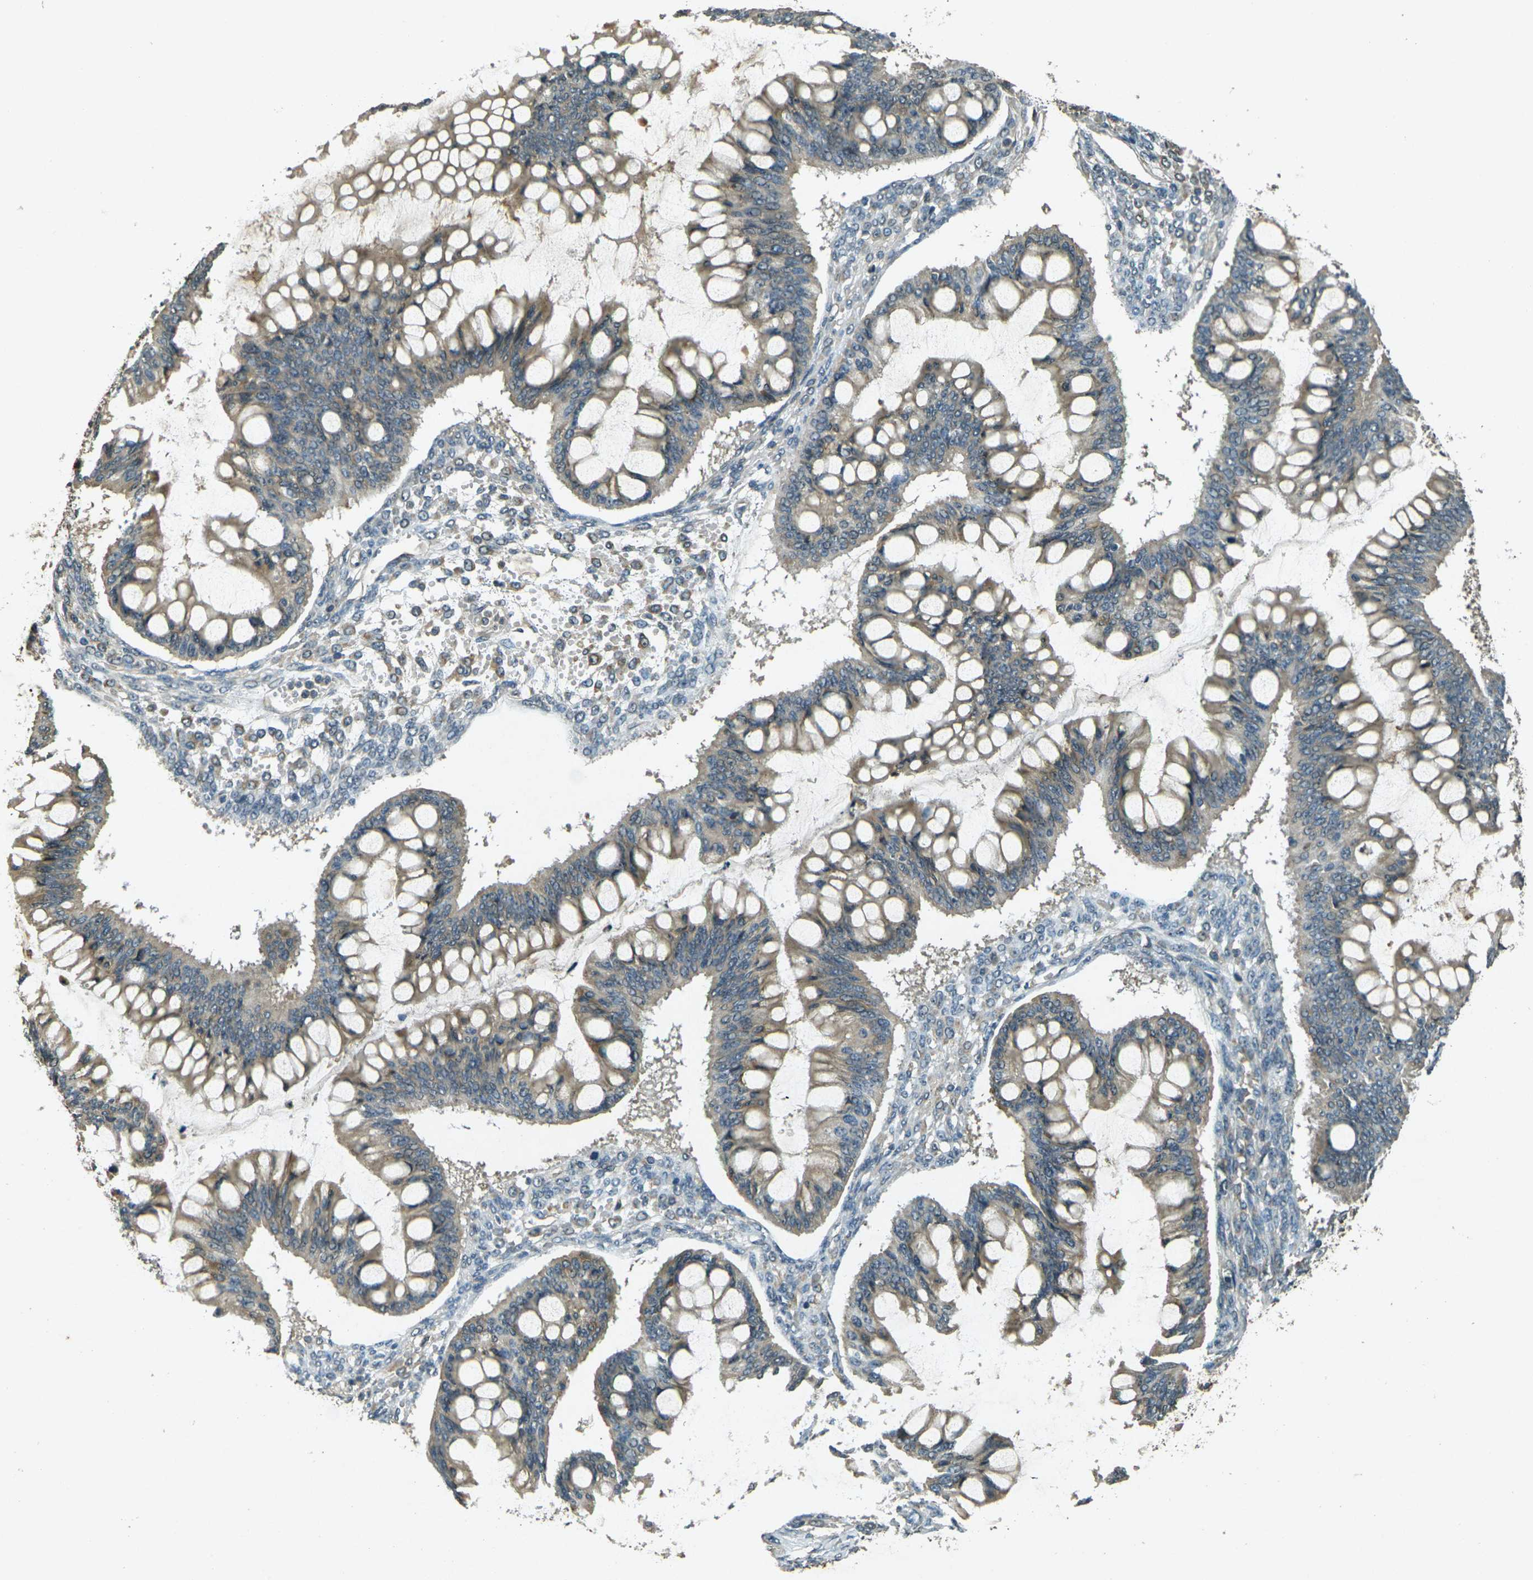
{"staining": {"intensity": "weak", "quantity": ">75%", "location": "cytoplasmic/membranous"}, "tissue": "ovarian cancer", "cell_type": "Tumor cells", "image_type": "cancer", "snomed": [{"axis": "morphology", "description": "Cystadenocarcinoma, mucinous, NOS"}, {"axis": "topography", "description": "Ovary"}], "caption": "The photomicrograph exhibits staining of ovarian cancer (mucinous cystadenocarcinoma), revealing weak cytoplasmic/membranous protein staining (brown color) within tumor cells.", "gene": "PDE2A", "patient": {"sex": "female", "age": 73}}